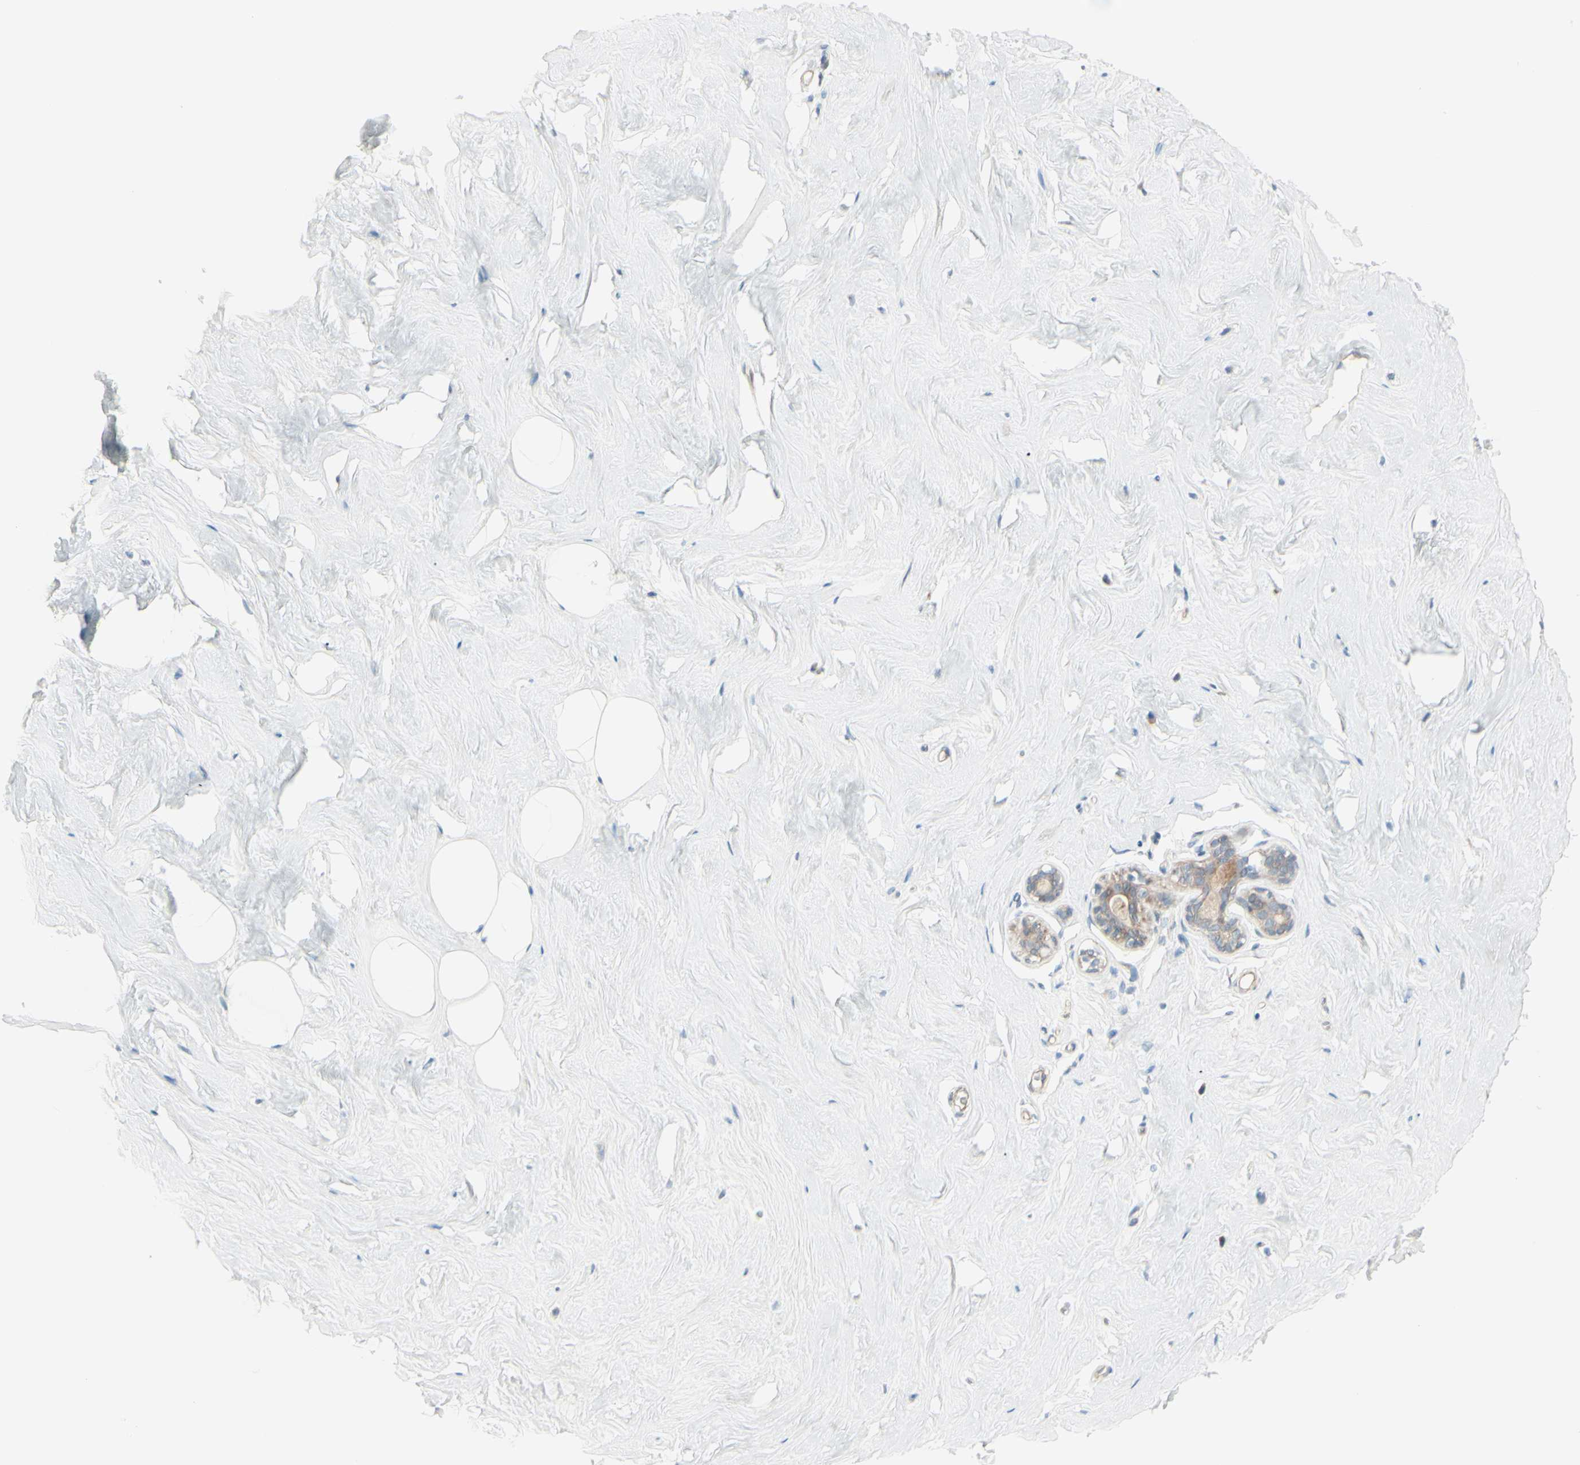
{"staining": {"intensity": "negative", "quantity": "none", "location": "none"}, "tissue": "breast", "cell_type": "Adipocytes", "image_type": "normal", "snomed": [{"axis": "morphology", "description": "Normal tissue, NOS"}, {"axis": "topography", "description": "Breast"}], "caption": "This histopathology image is of benign breast stained with immunohistochemistry to label a protein in brown with the nuclei are counter-stained blue. There is no positivity in adipocytes. (DAB (3,3'-diaminobenzidine) IHC, high magnification).", "gene": "LRRK1", "patient": {"sex": "female", "age": 75}}